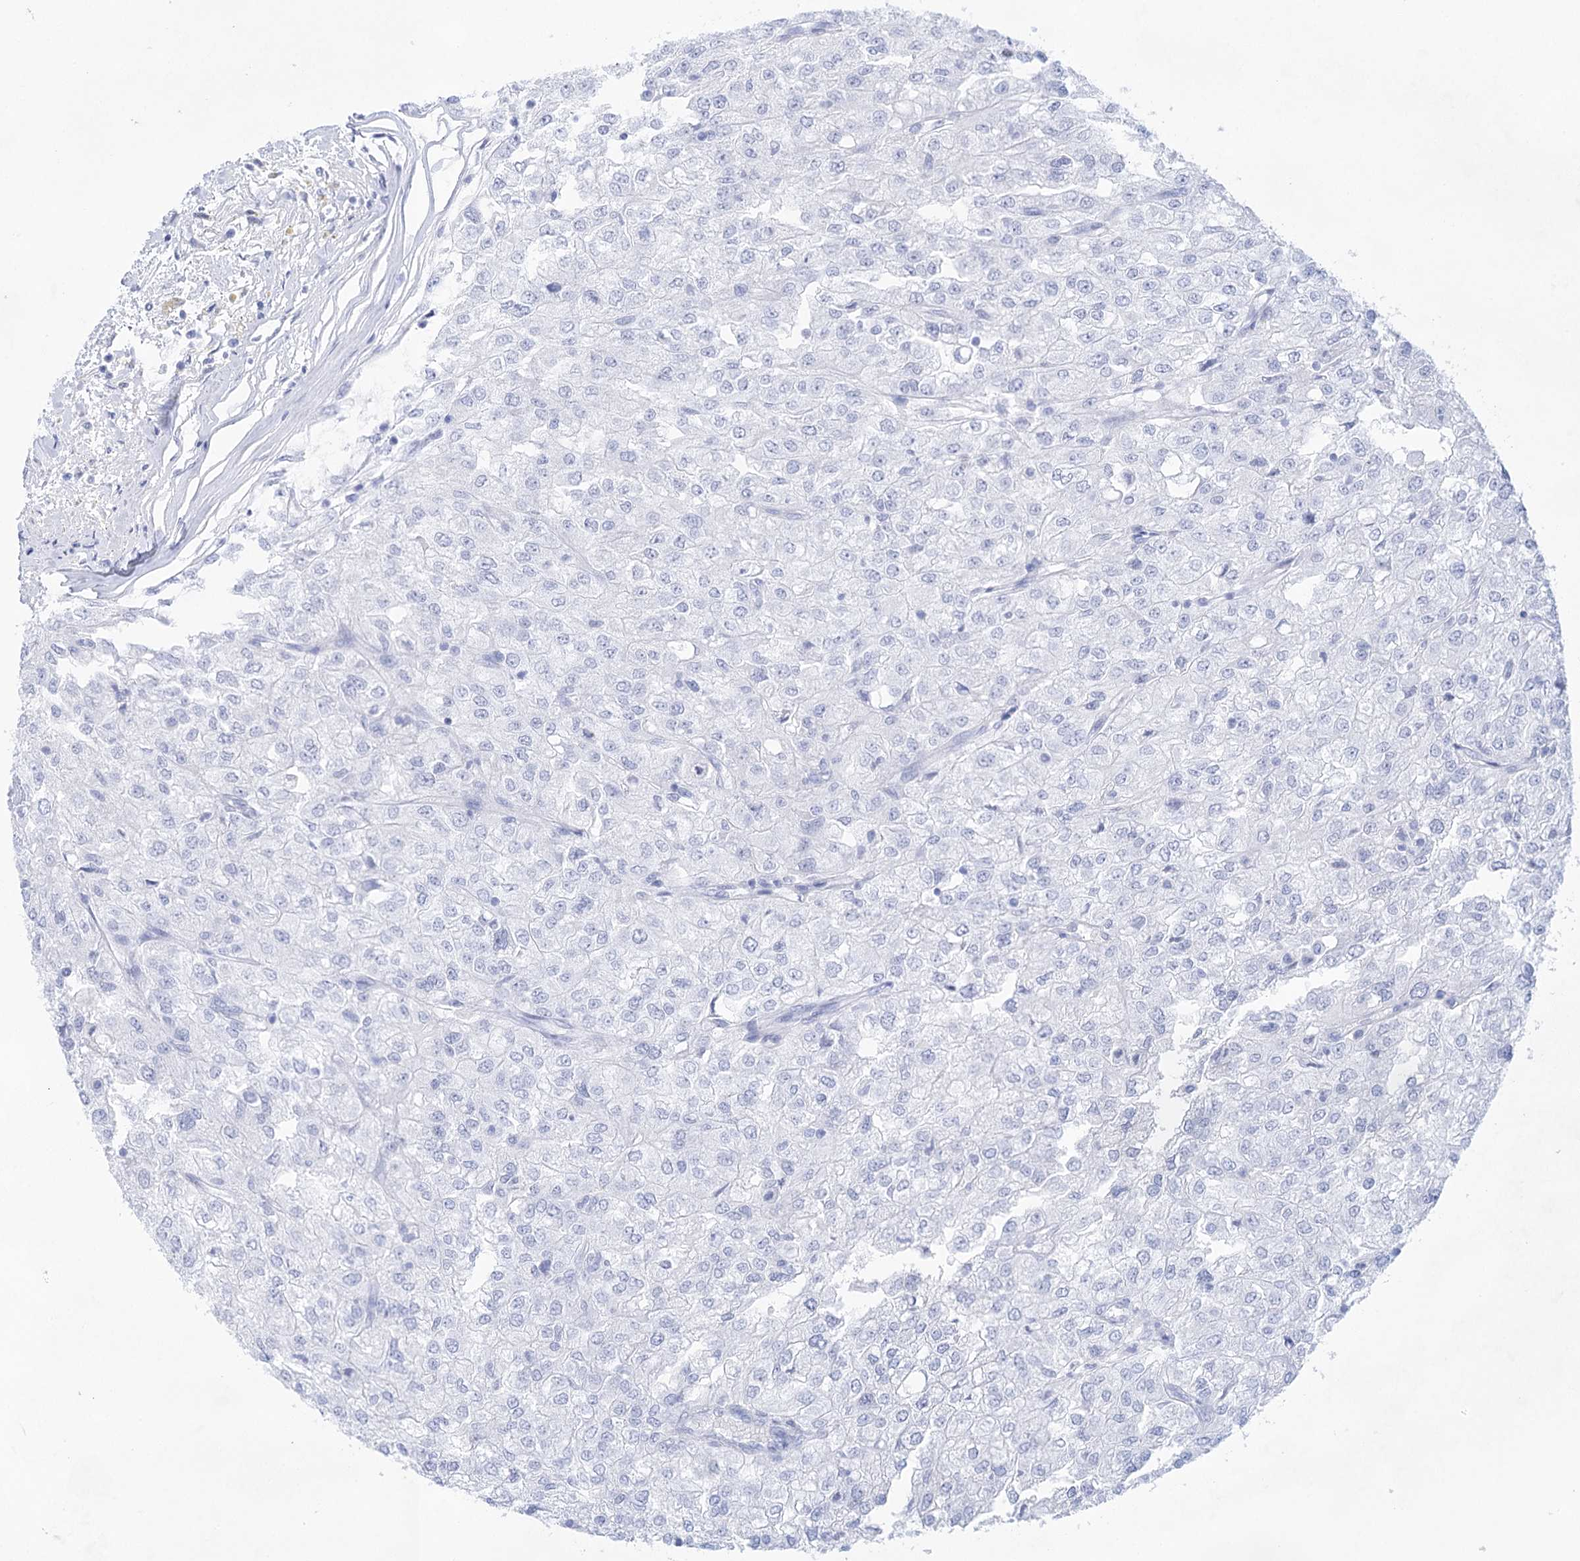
{"staining": {"intensity": "negative", "quantity": "none", "location": "none"}, "tissue": "renal cancer", "cell_type": "Tumor cells", "image_type": "cancer", "snomed": [{"axis": "morphology", "description": "Adenocarcinoma, NOS"}, {"axis": "topography", "description": "Kidney"}], "caption": "Adenocarcinoma (renal) was stained to show a protein in brown. There is no significant staining in tumor cells.", "gene": "LALBA", "patient": {"sex": "female", "age": 54}}